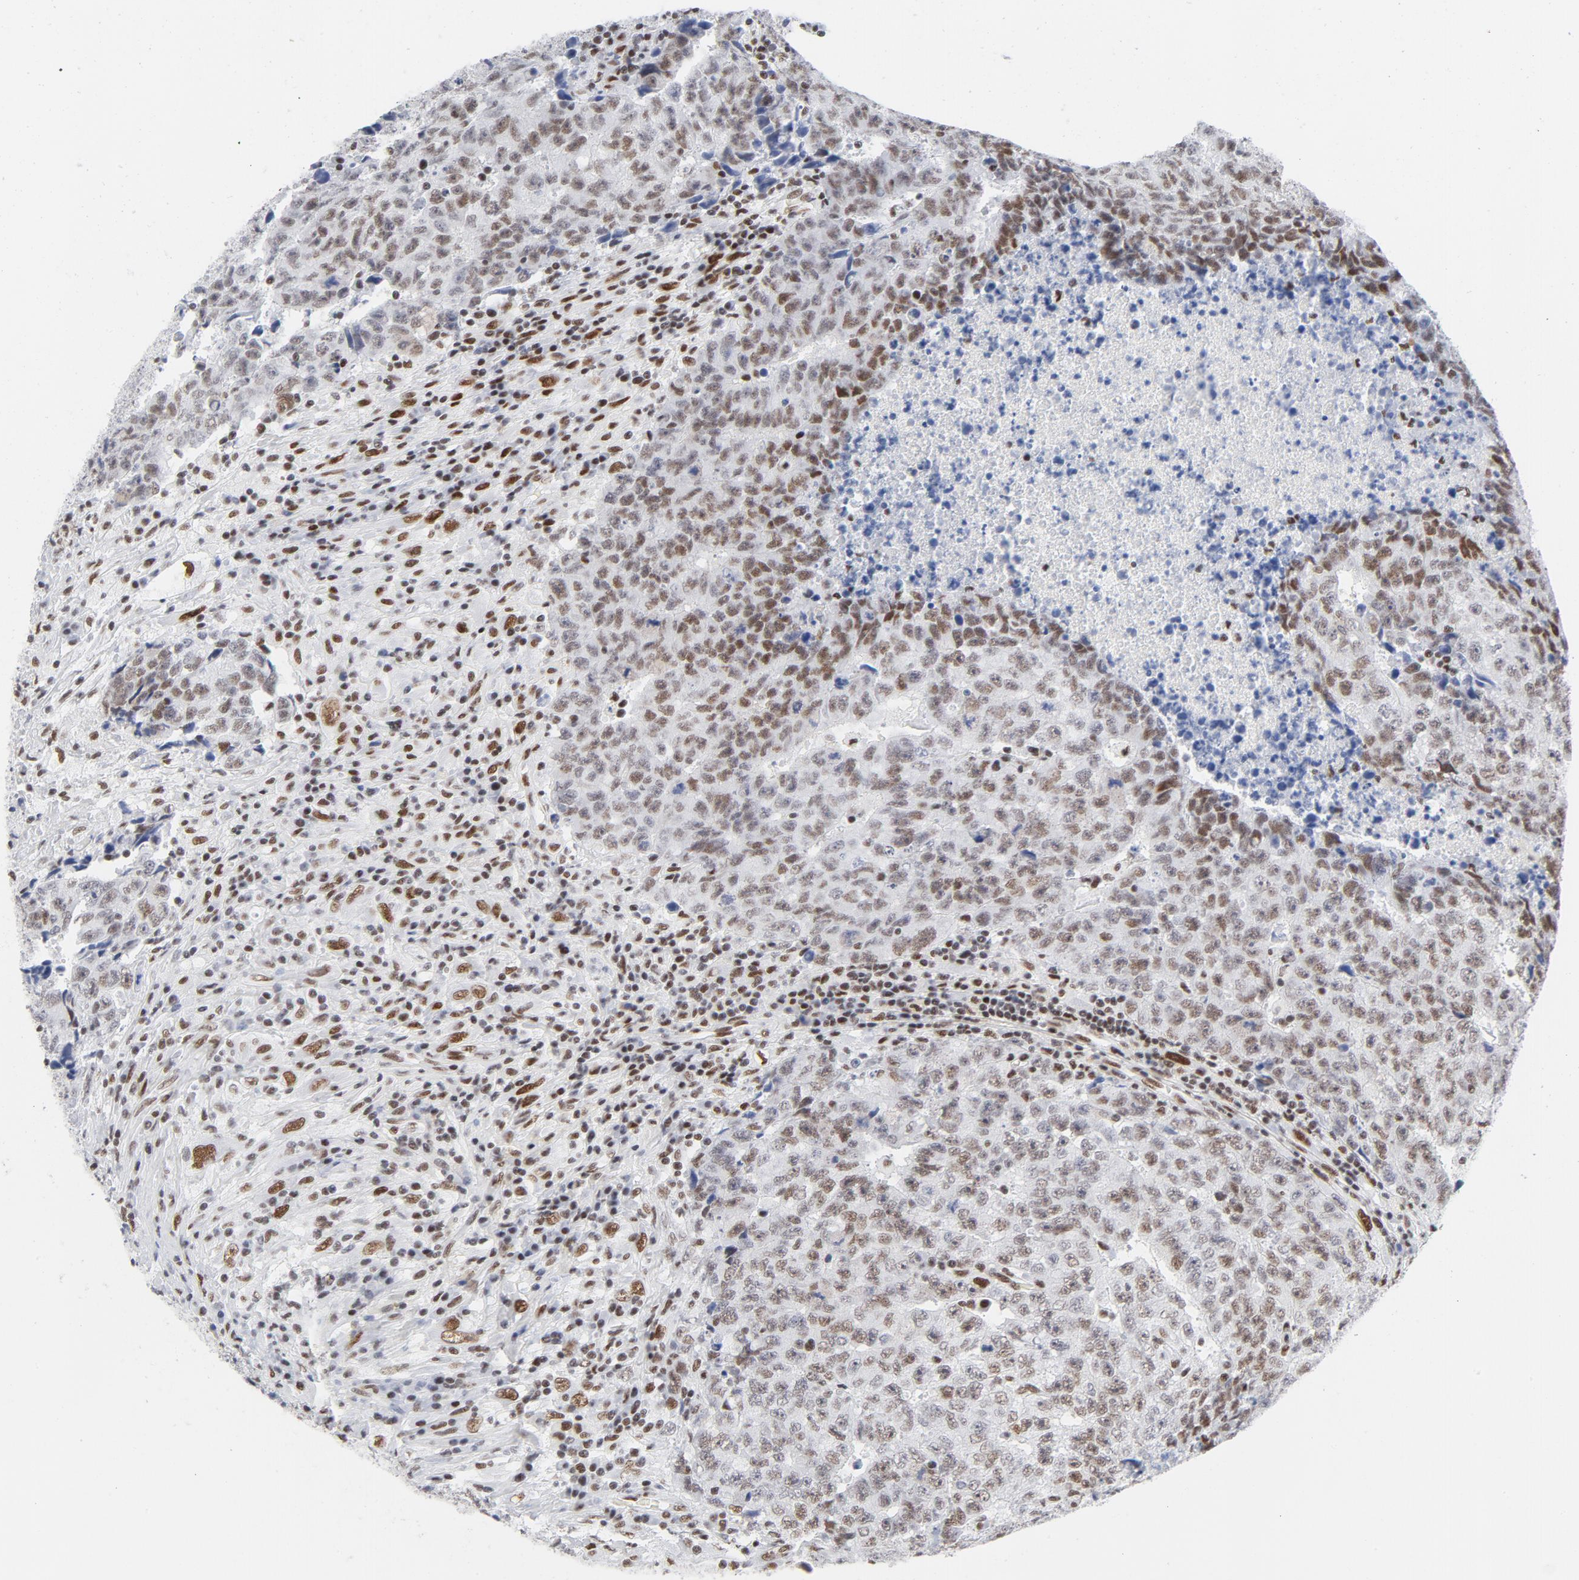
{"staining": {"intensity": "moderate", "quantity": "25%-75%", "location": "nuclear"}, "tissue": "testis cancer", "cell_type": "Tumor cells", "image_type": "cancer", "snomed": [{"axis": "morphology", "description": "Necrosis, NOS"}, {"axis": "morphology", "description": "Carcinoma, Embryonal, NOS"}, {"axis": "topography", "description": "Testis"}], "caption": "Moderate nuclear protein expression is seen in approximately 25%-75% of tumor cells in embryonal carcinoma (testis). (DAB (3,3'-diaminobenzidine) = brown stain, brightfield microscopy at high magnification).", "gene": "ATF2", "patient": {"sex": "male", "age": 19}}